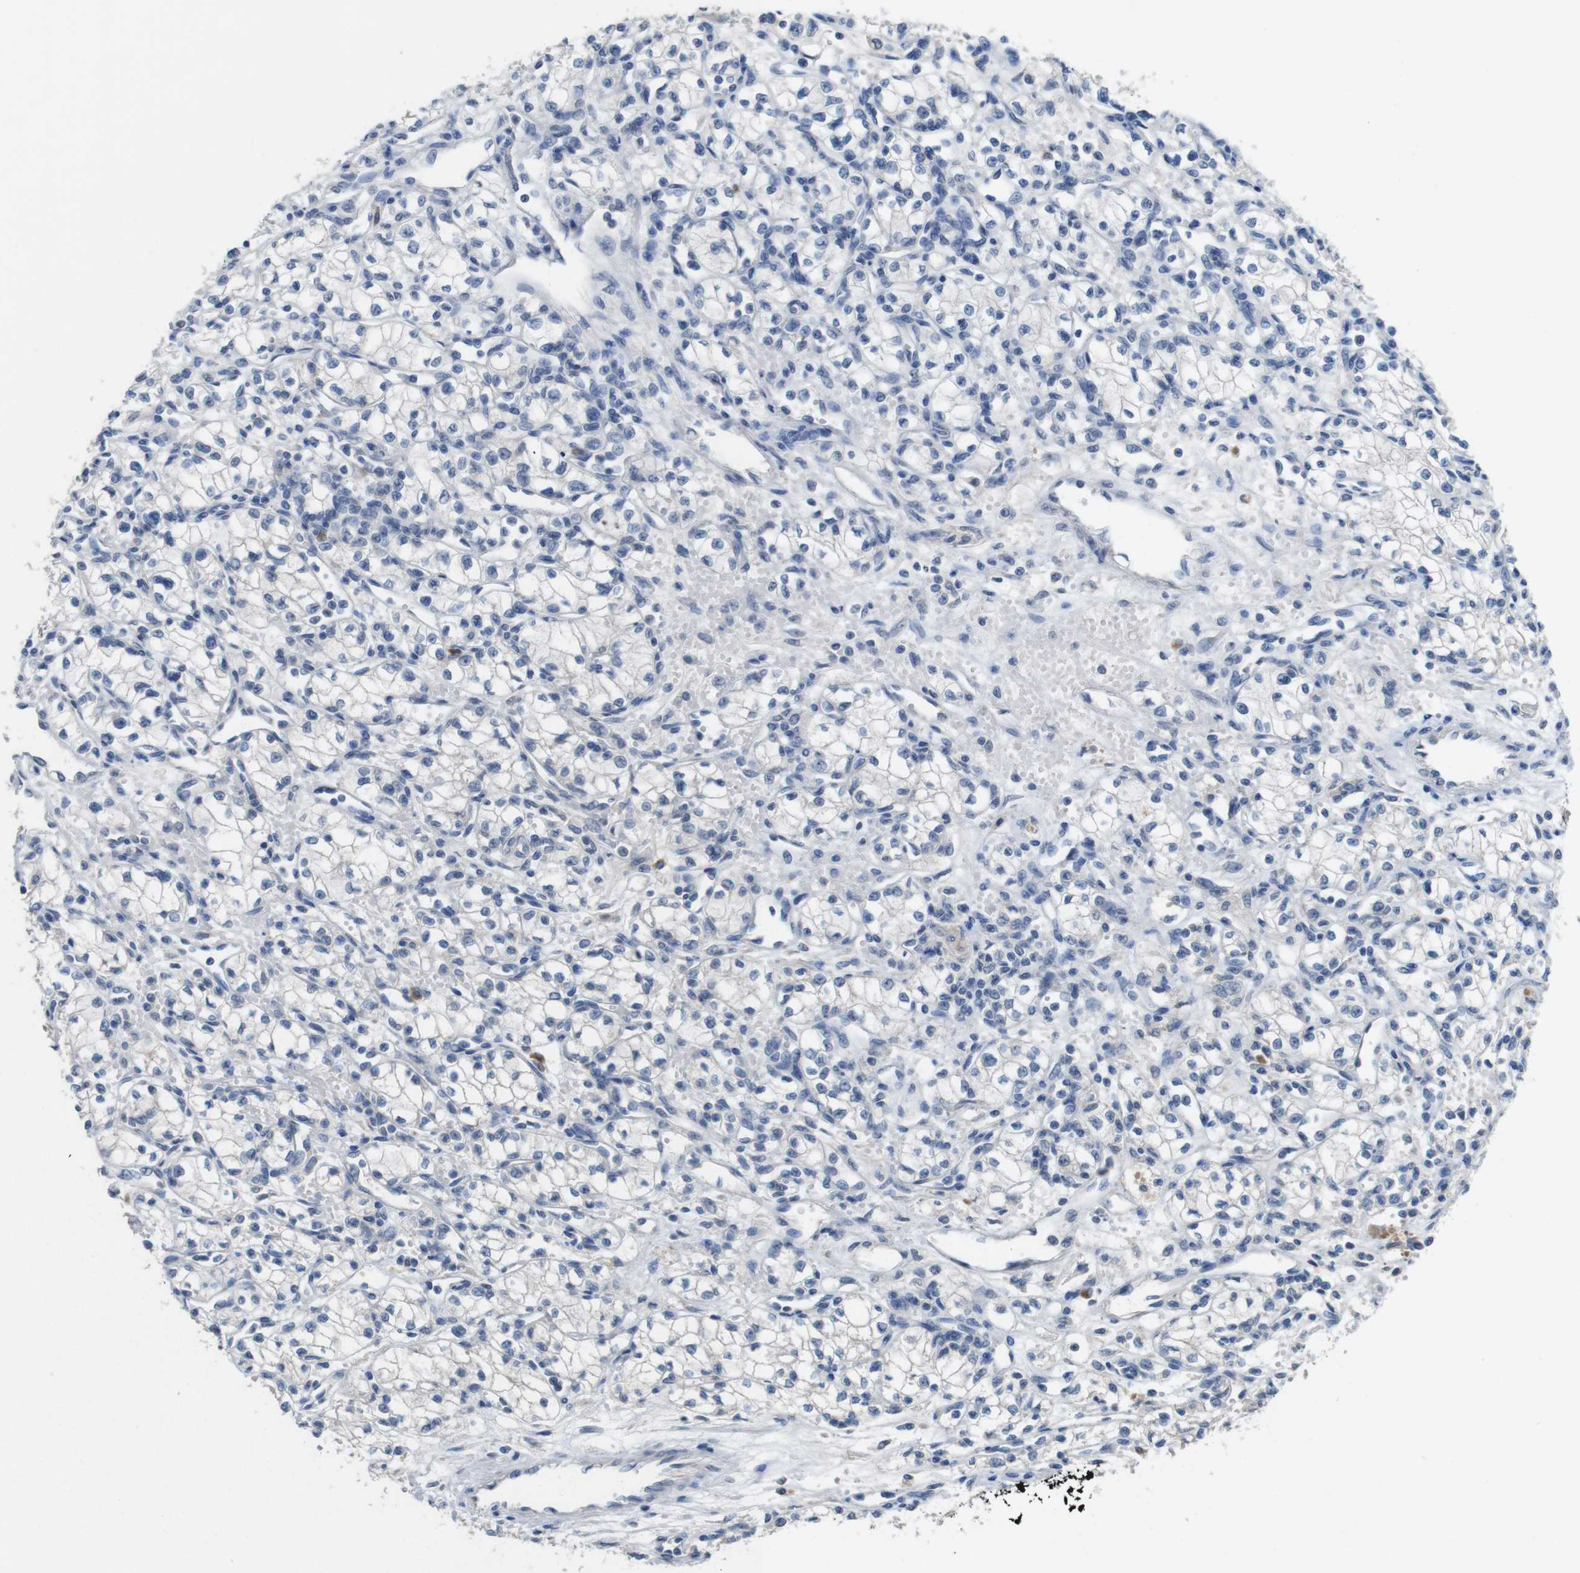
{"staining": {"intensity": "negative", "quantity": "none", "location": "none"}, "tissue": "renal cancer", "cell_type": "Tumor cells", "image_type": "cancer", "snomed": [{"axis": "morphology", "description": "Normal tissue, NOS"}, {"axis": "morphology", "description": "Adenocarcinoma, NOS"}, {"axis": "topography", "description": "Kidney"}], "caption": "Immunohistochemistry micrograph of human renal cancer (adenocarcinoma) stained for a protein (brown), which shows no expression in tumor cells.", "gene": "SLC2A8", "patient": {"sex": "male", "age": 59}}